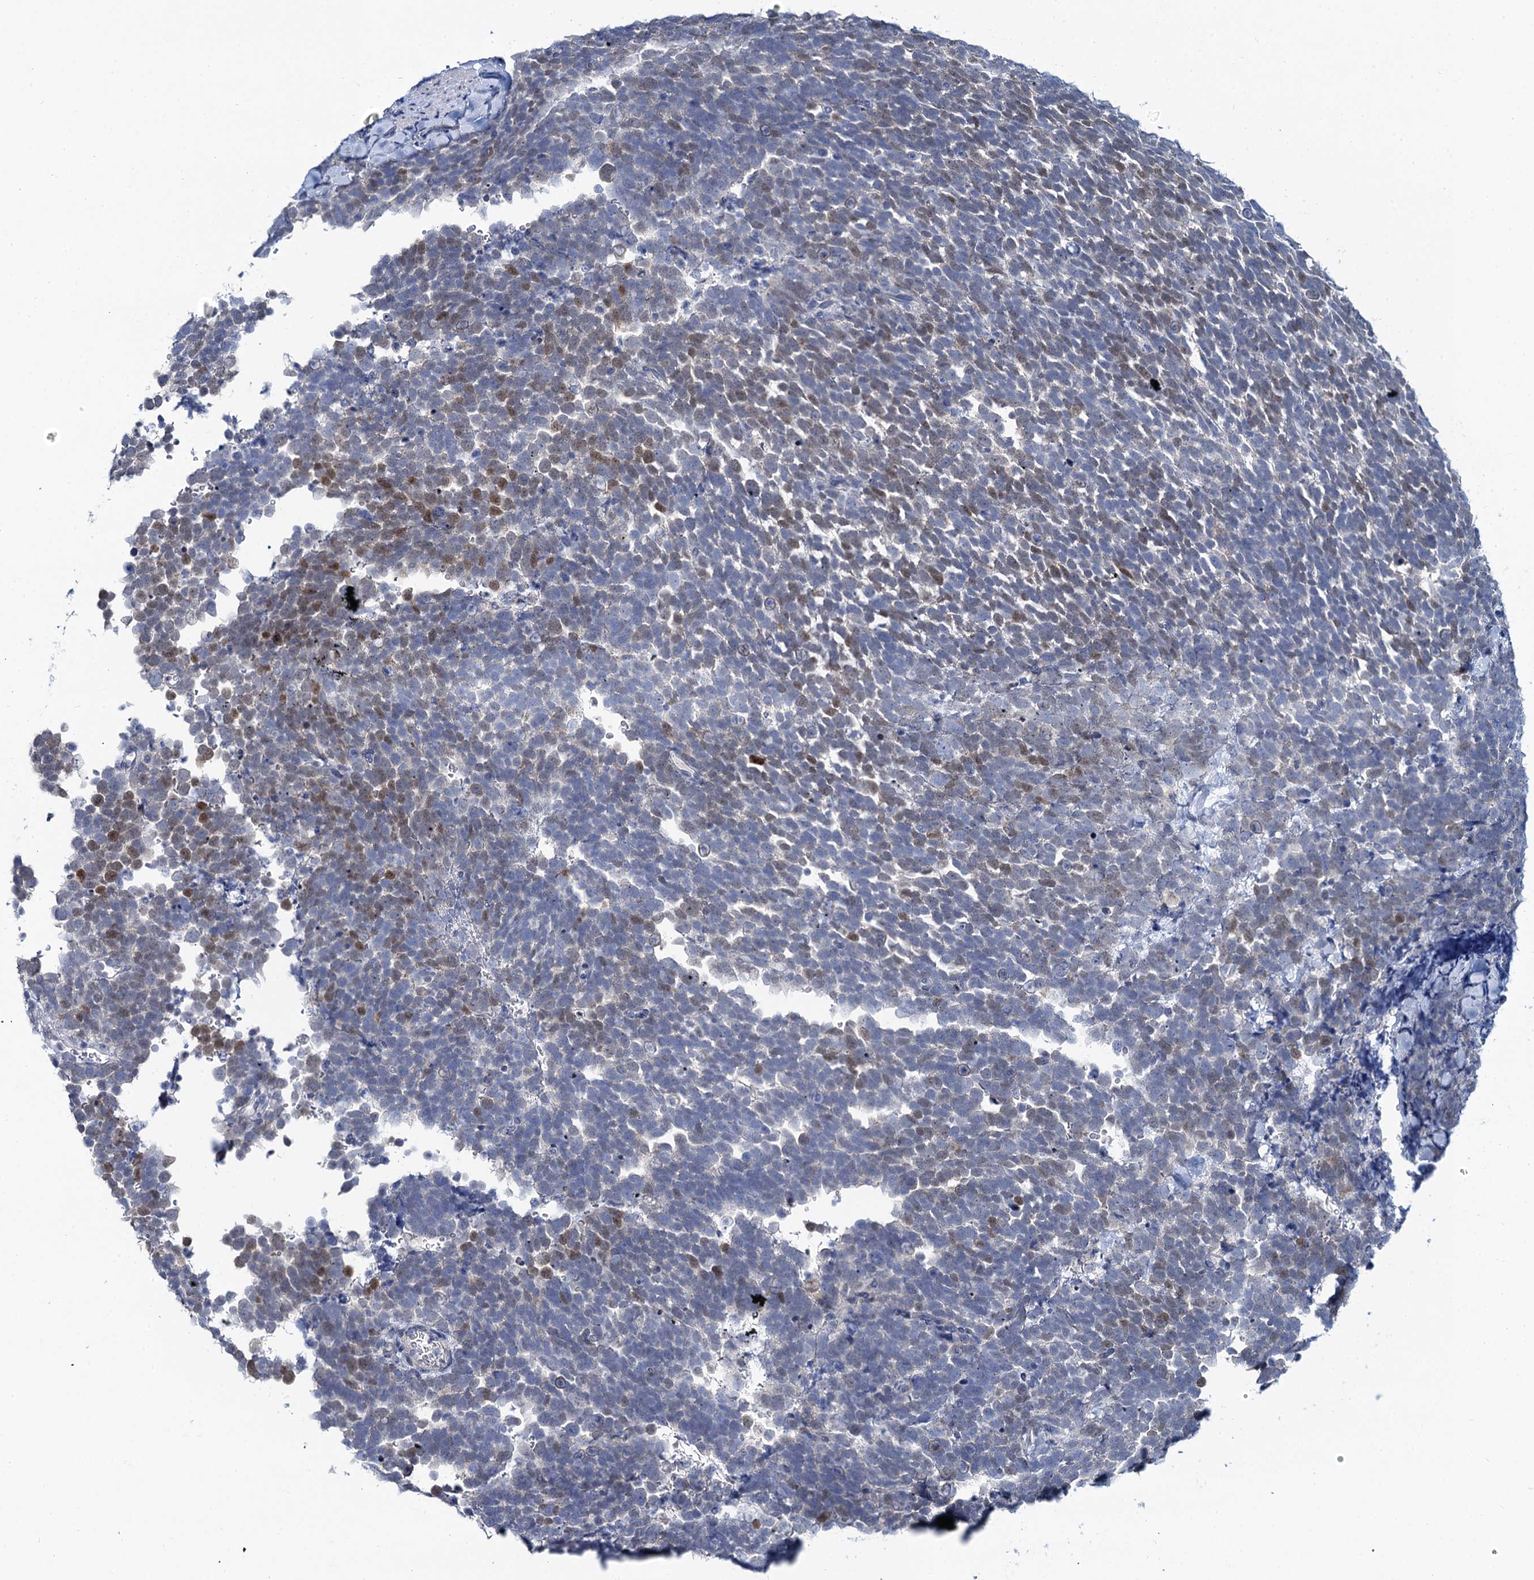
{"staining": {"intensity": "moderate", "quantity": "<25%", "location": "nuclear"}, "tissue": "urothelial cancer", "cell_type": "Tumor cells", "image_type": "cancer", "snomed": [{"axis": "morphology", "description": "Urothelial carcinoma, High grade"}, {"axis": "topography", "description": "Urinary bladder"}], "caption": "High-grade urothelial carcinoma stained with a protein marker shows moderate staining in tumor cells.", "gene": "TOX3", "patient": {"sex": "female", "age": 82}}